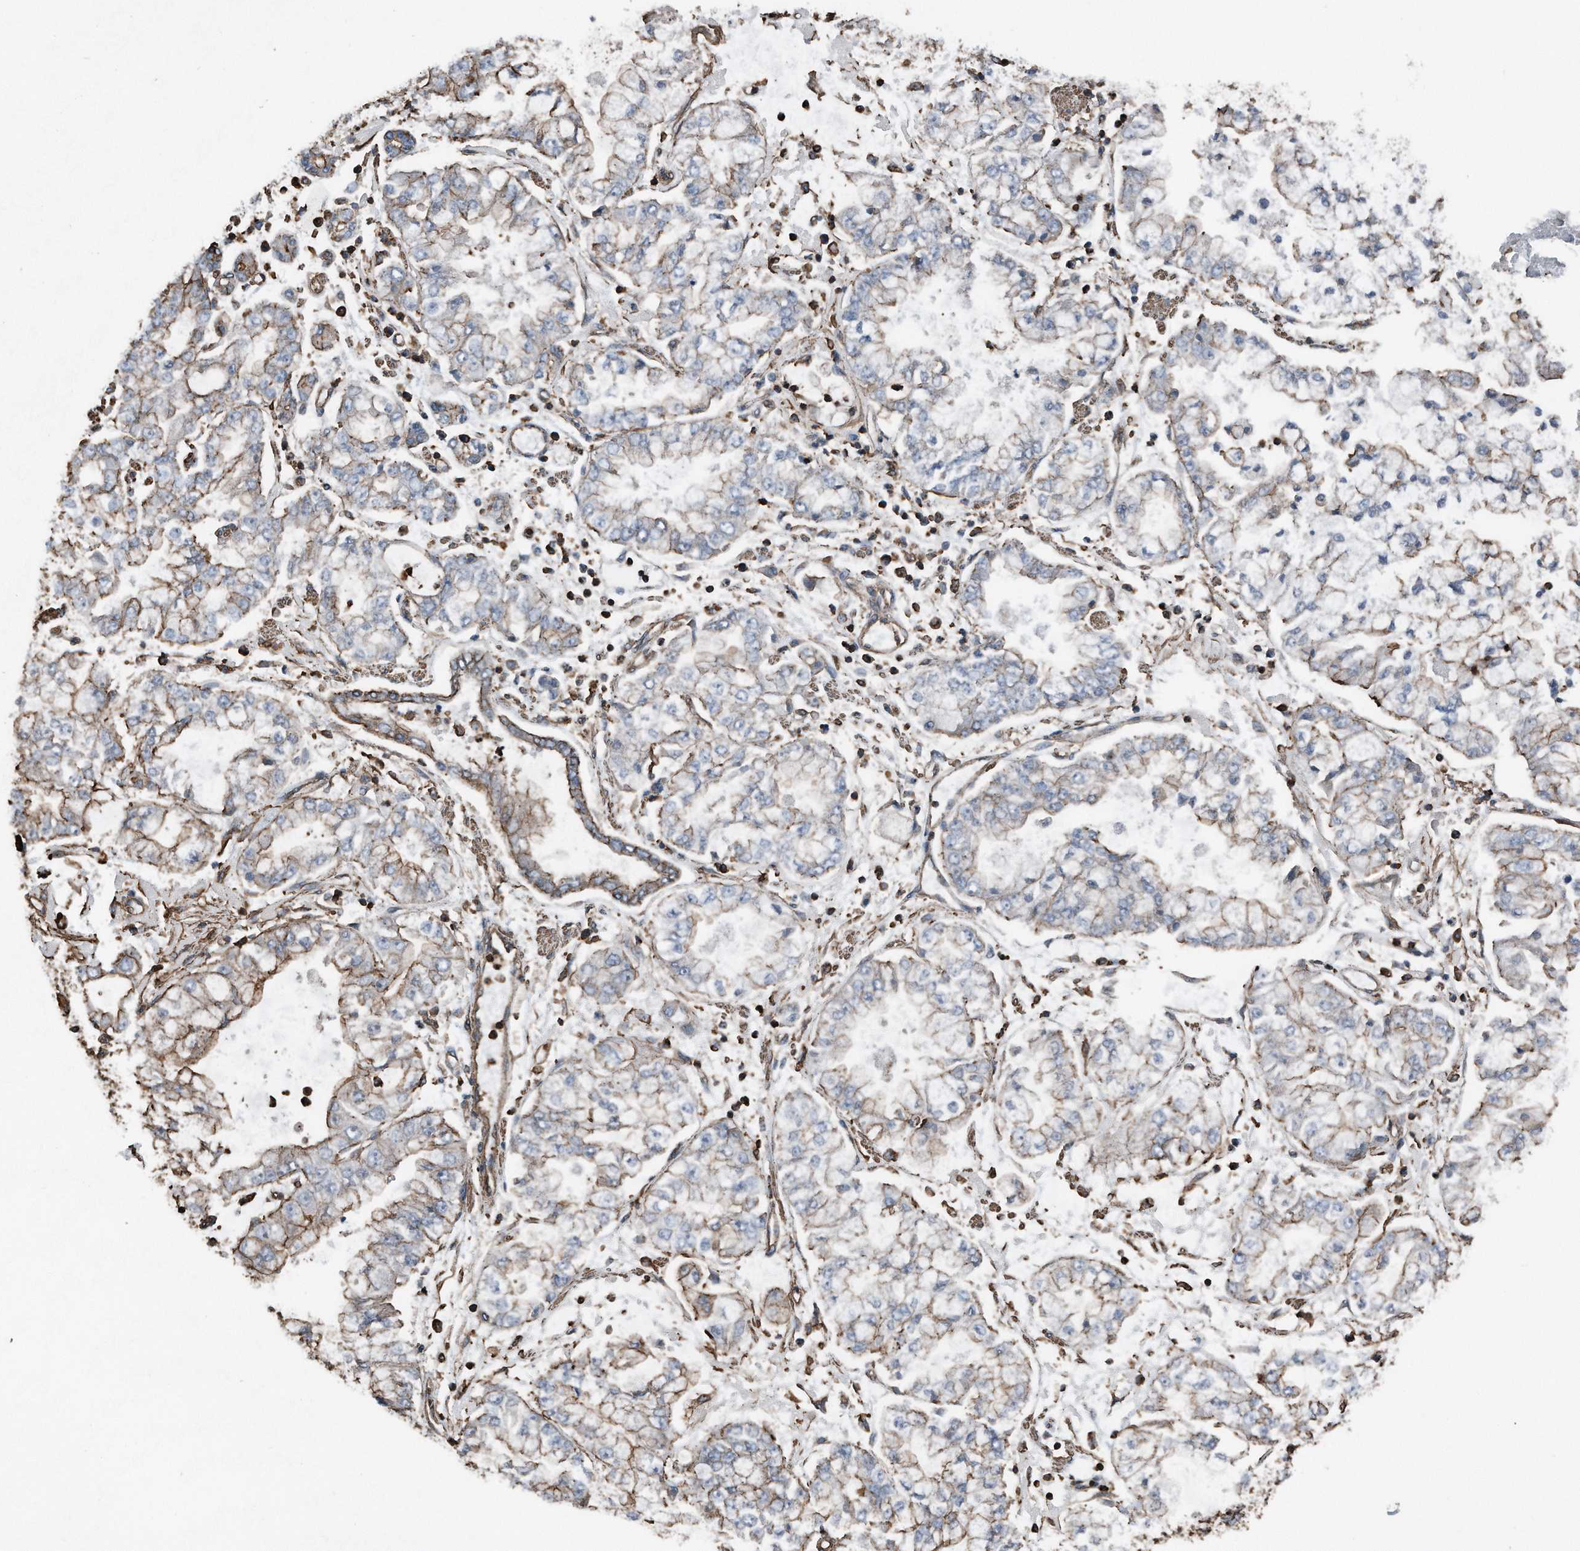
{"staining": {"intensity": "moderate", "quantity": "25%-75%", "location": "cytoplasmic/membranous"}, "tissue": "stomach cancer", "cell_type": "Tumor cells", "image_type": "cancer", "snomed": [{"axis": "morphology", "description": "Adenocarcinoma, NOS"}, {"axis": "topography", "description": "Stomach"}], "caption": "Tumor cells show medium levels of moderate cytoplasmic/membranous expression in approximately 25%-75% of cells in human stomach cancer (adenocarcinoma).", "gene": "RSPO3", "patient": {"sex": "male", "age": 76}}